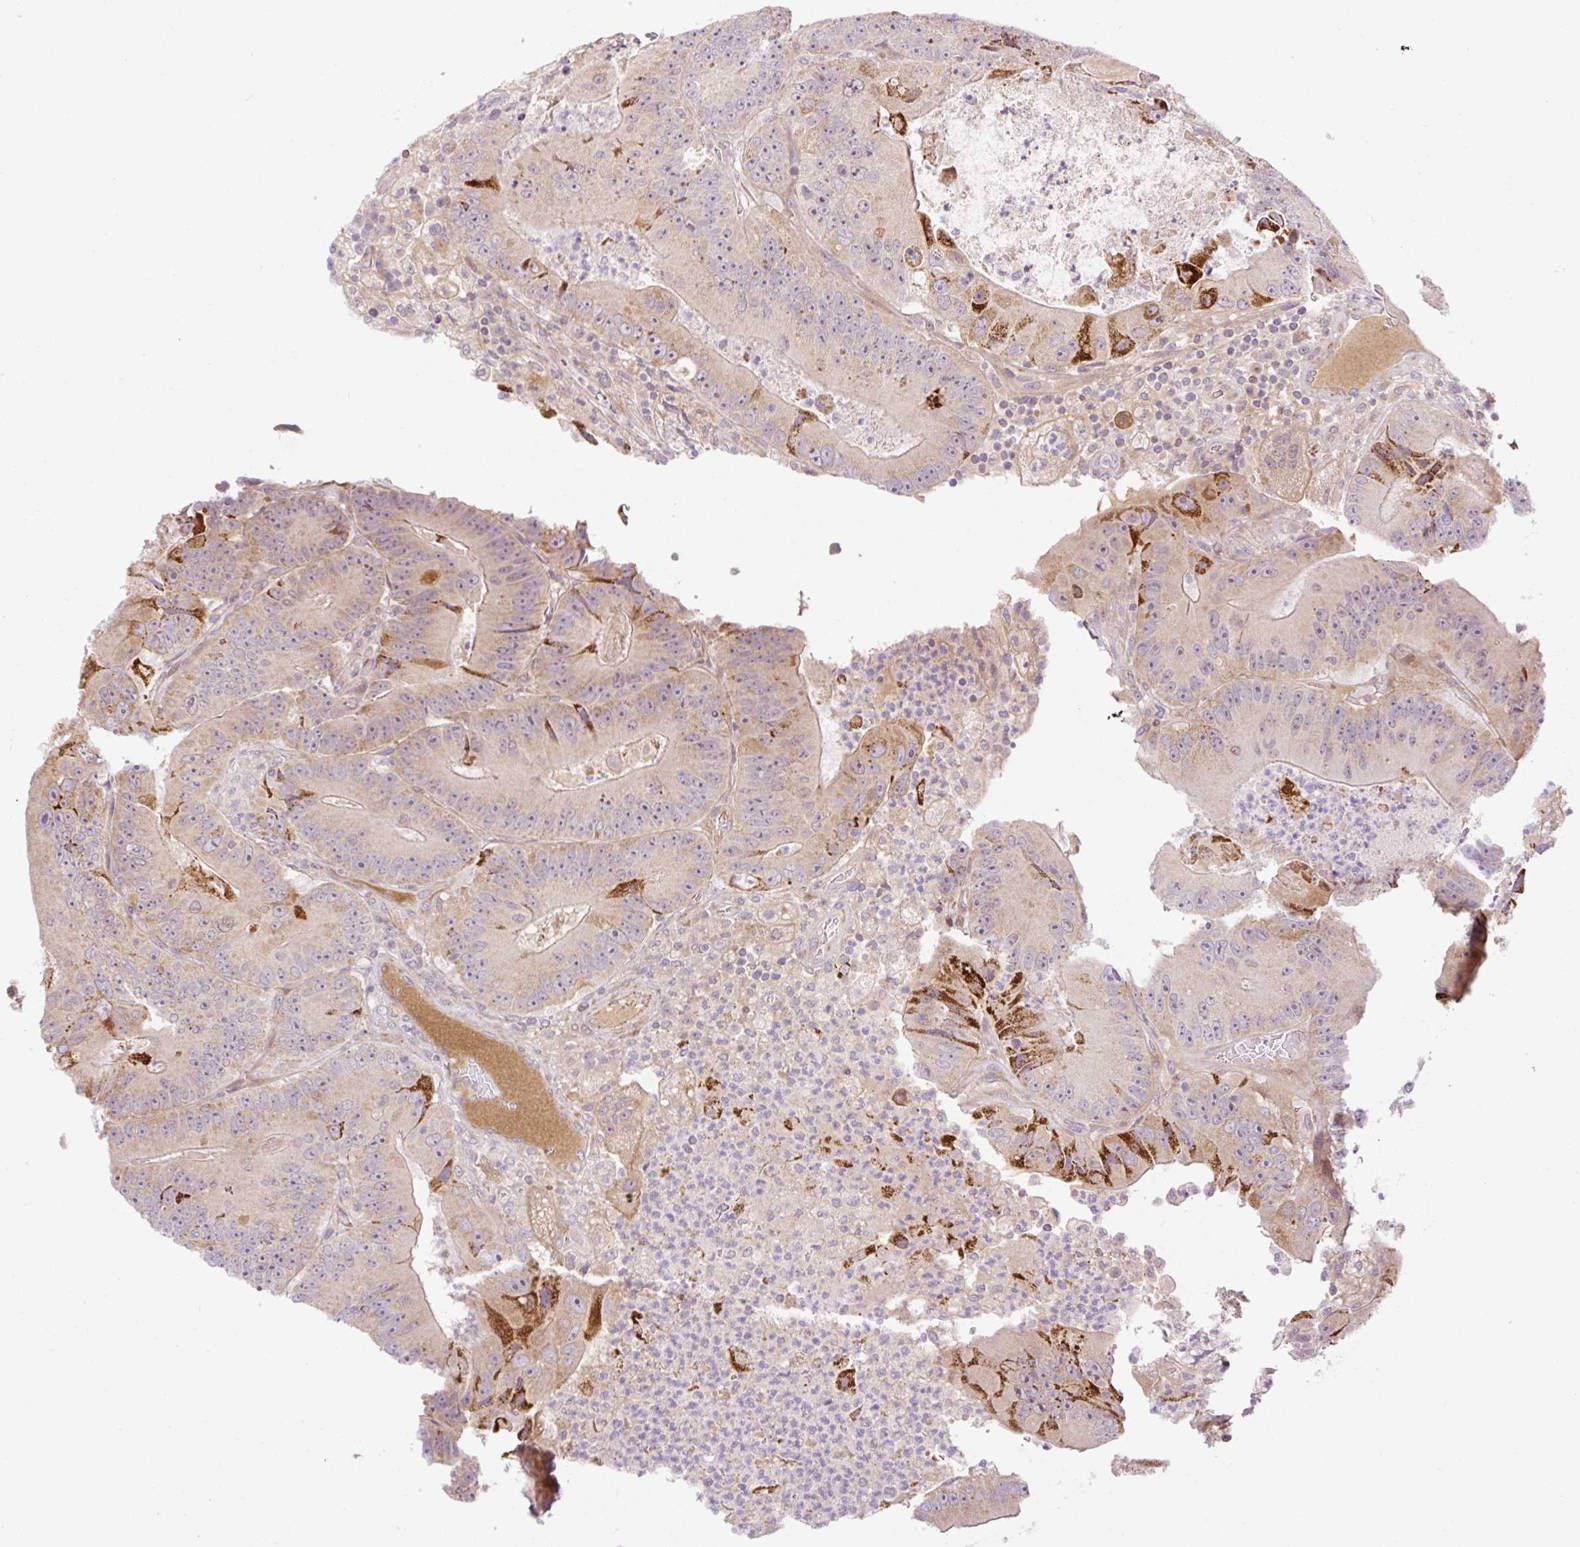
{"staining": {"intensity": "strong", "quantity": "<25%", "location": "cytoplasmic/membranous"}, "tissue": "colorectal cancer", "cell_type": "Tumor cells", "image_type": "cancer", "snomed": [{"axis": "morphology", "description": "Adenocarcinoma, NOS"}, {"axis": "topography", "description": "Colon"}], "caption": "A high-resolution histopathology image shows immunohistochemistry (IHC) staining of colorectal cancer (adenocarcinoma), which exhibits strong cytoplasmic/membranous positivity in about <25% of tumor cells. (DAB IHC, brown staining for protein, blue staining for nuclei).", "gene": "ZNF394", "patient": {"sex": "female", "age": 86}}